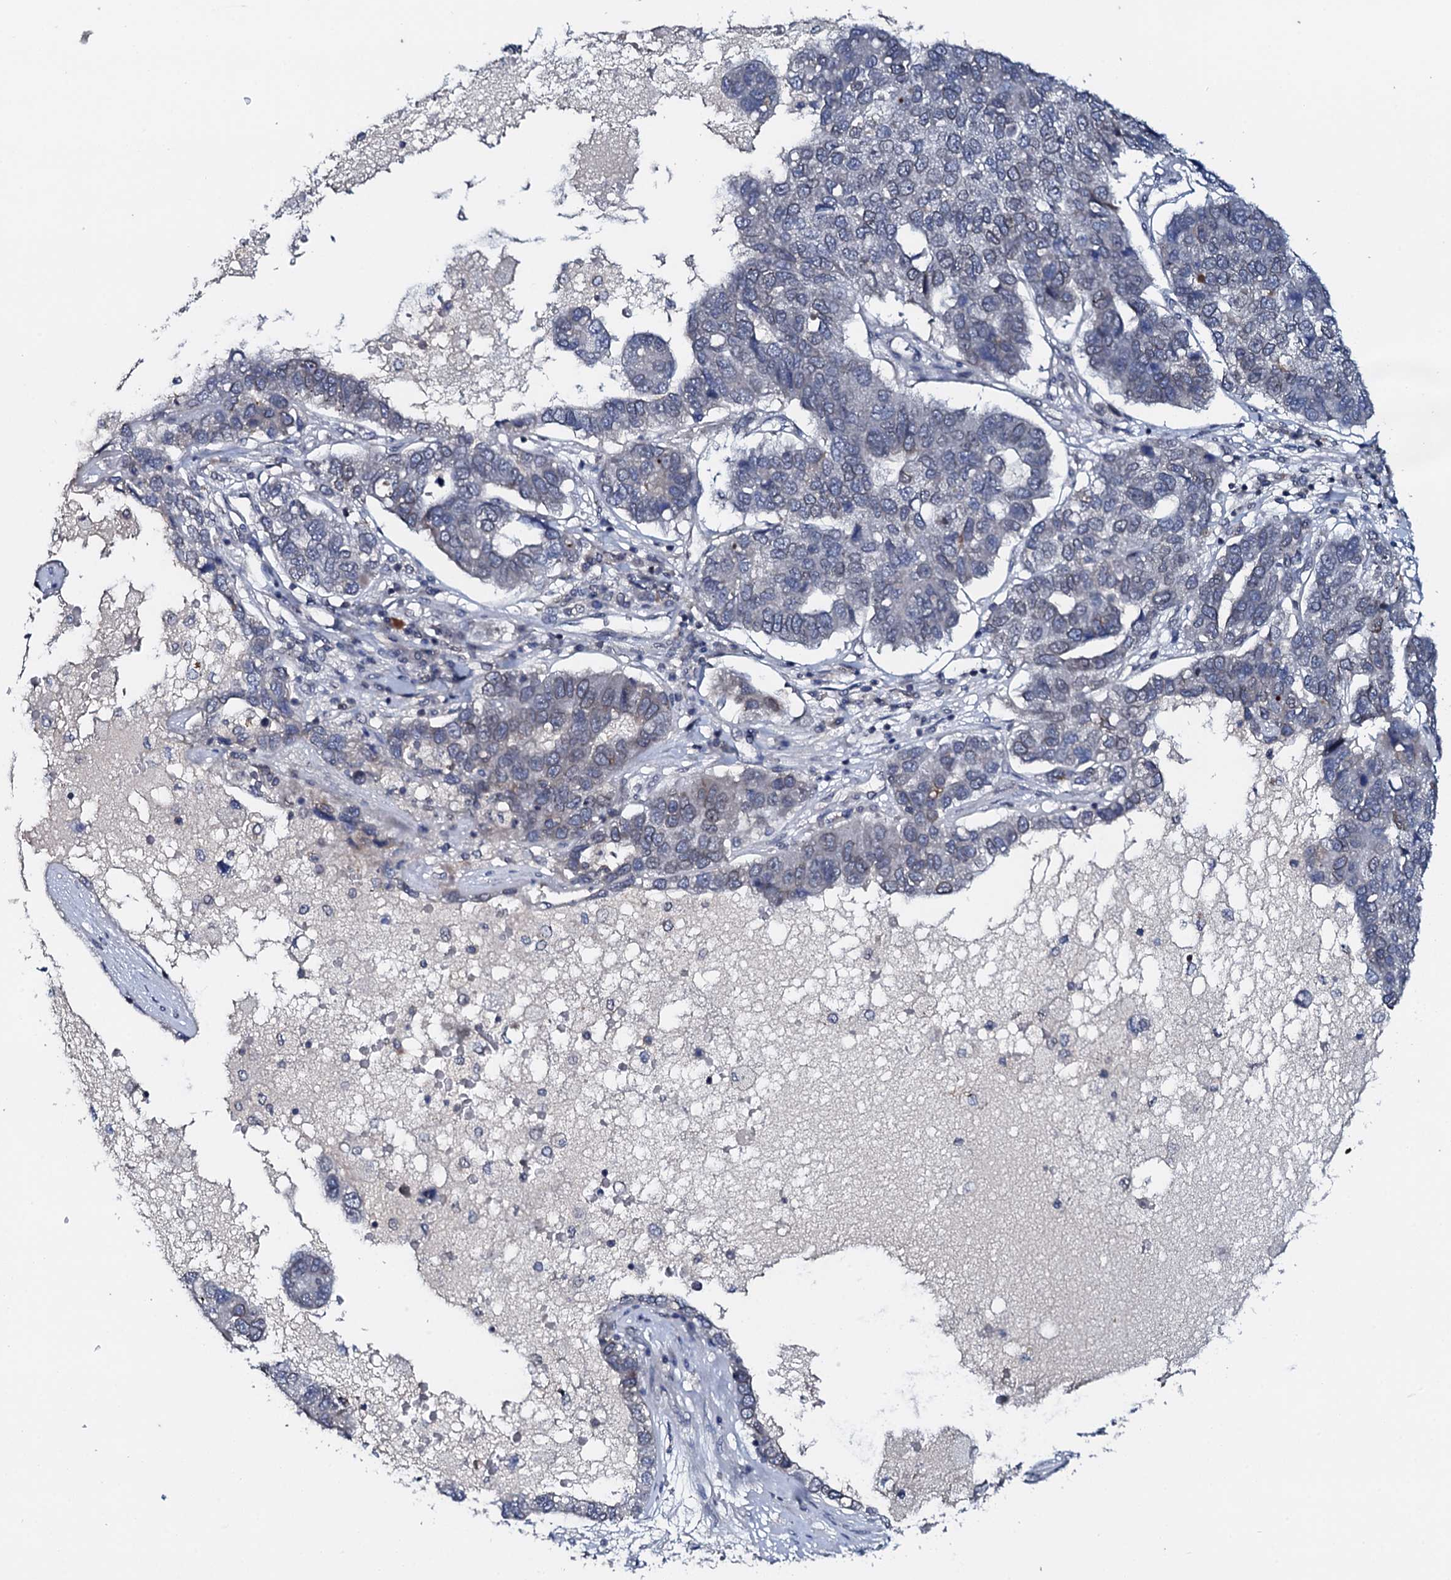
{"staining": {"intensity": "negative", "quantity": "none", "location": "none"}, "tissue": "pancreatic cancer", "cell_type": "Tumor cells", "image_type": "cancer", "snomed": [{"axis": "morphology", "description": "Adenocarcinoma, NOS"}, {"axis": "topography", "description": "Pancreas"}], "caption": "DAB immunohistochemical staining of pancreatic cancer shows no significant staining in tumor cells.", "gene": "SNTA1", "patient": {"sex": "female", "age": 61}}